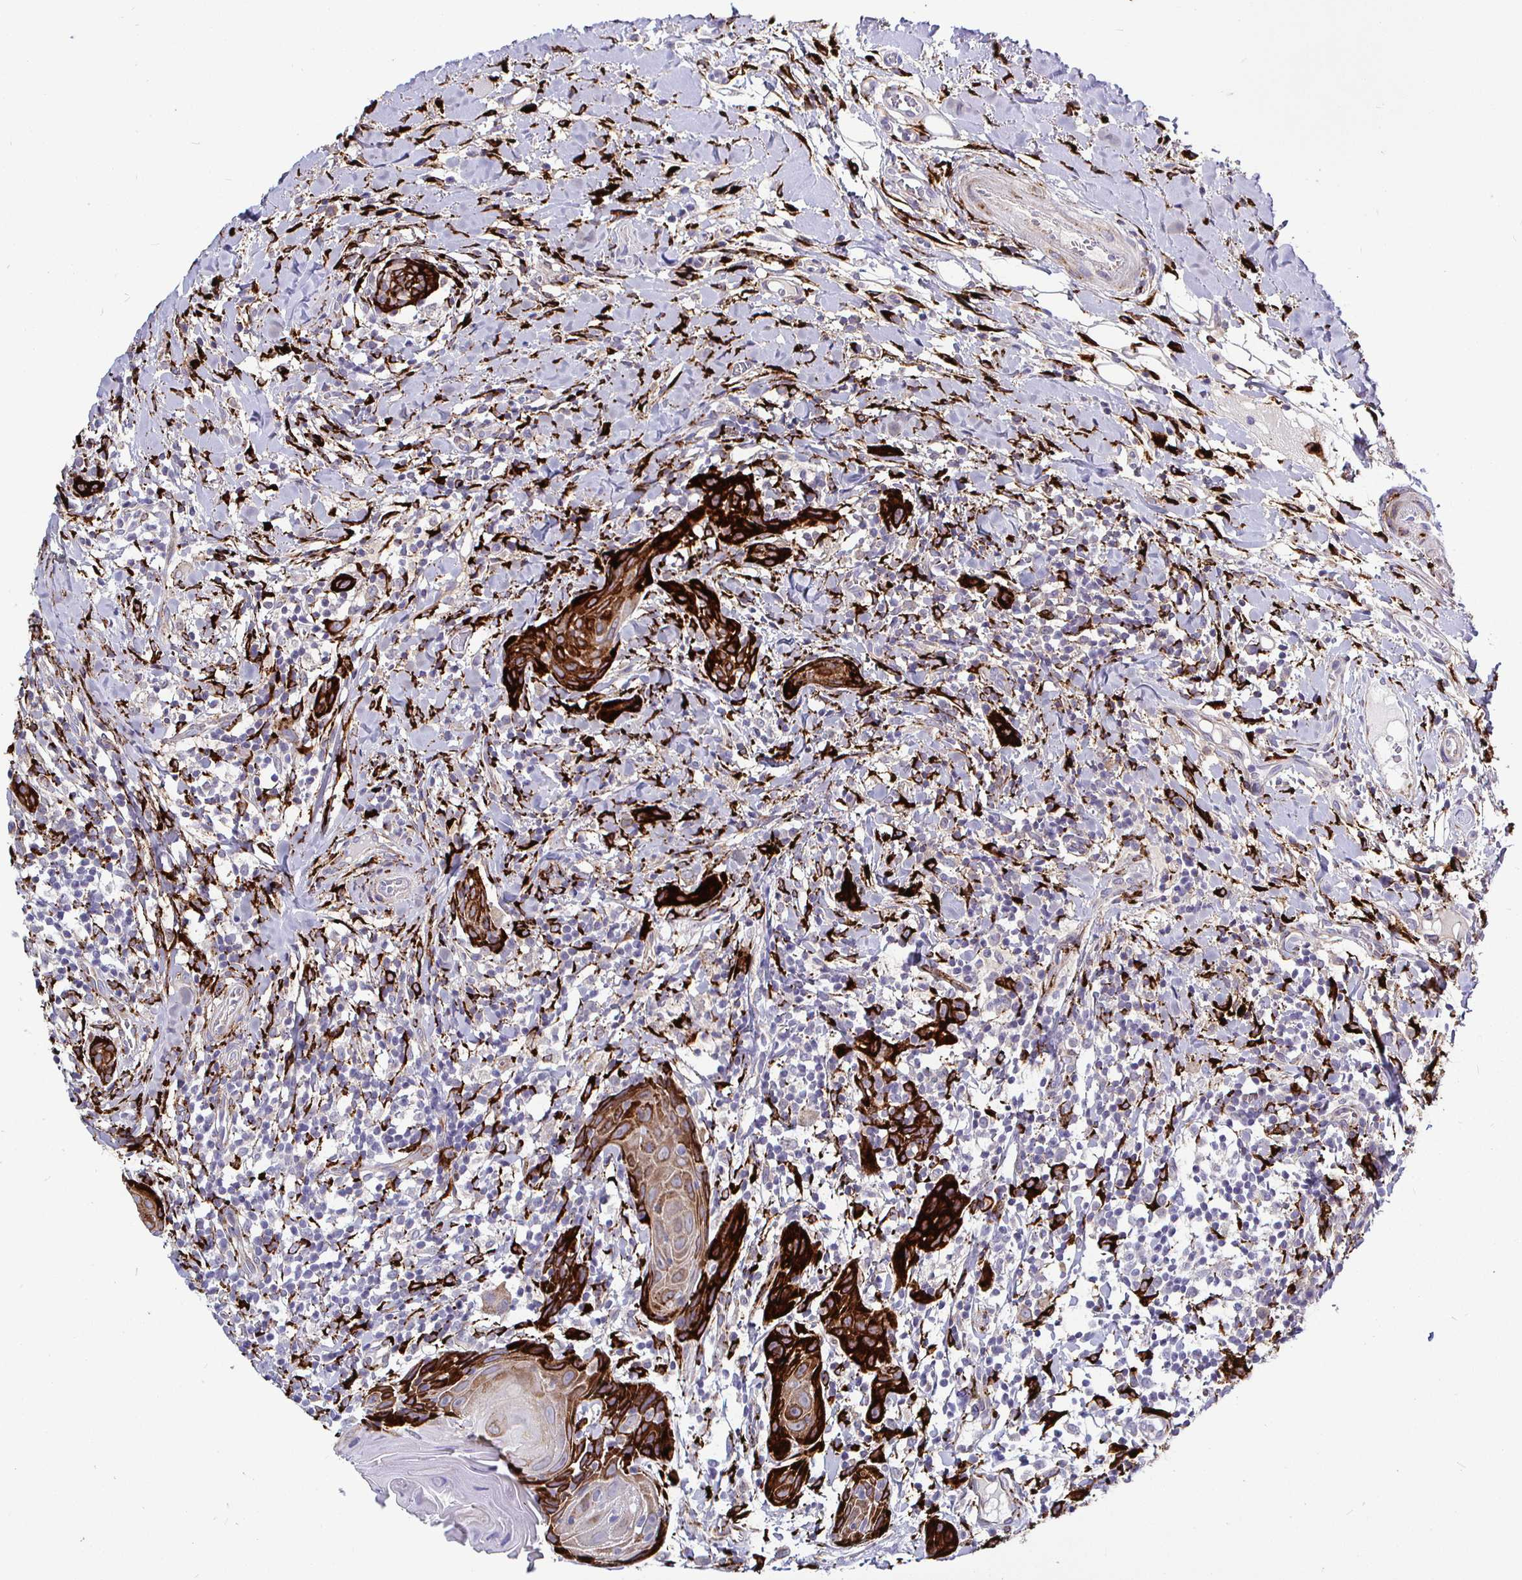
{"staining": {"intensity": "strong", "quantity": ">75%", "location": "cytoplasmic/membranous"}, "tissue": "head and neck cancer", "cell_type": "Tumor cells", "image_type": "cancer", "snomed": [{"axis": "morphology", "description": "Squamous cell carcinoma, NOS"}, {"axis": "topography", "description": "Oral tissue"}, {"axis": "topography", "description": "Head-Neck"}], "caption": "Human head and neck cancer stained with a protein marker displays strong staining in tumor cells.", "gene": "P4HA2", "patient": {"sex": "male", "age": 49}}